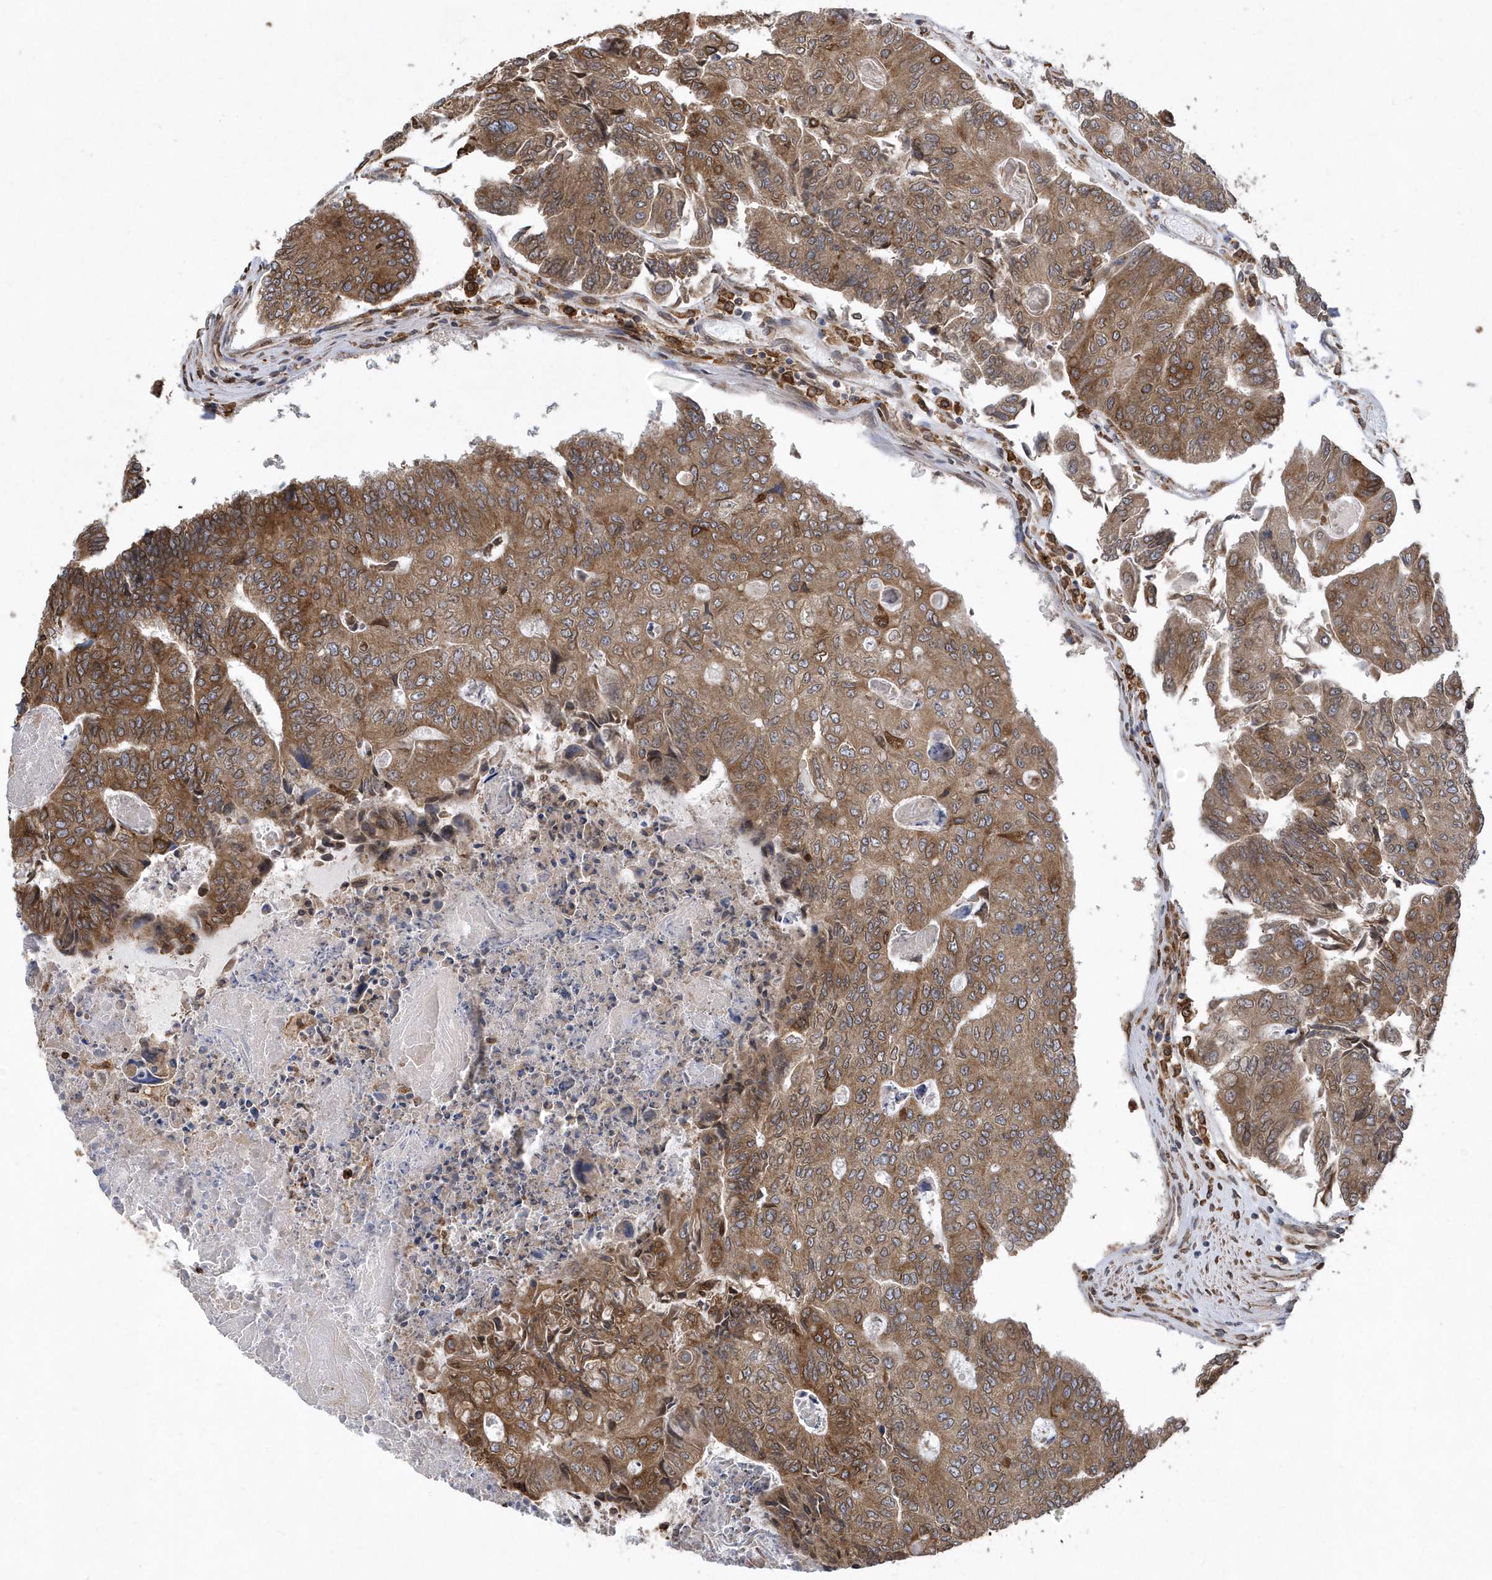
{"staining": {"intensity": "moderate", "quantity": ">75%", "location": "cytoplasmic/membranous"}, "tissue": "colorectal cancer", "cell_type": "Tumor cells", "image_type": "cancer", "snomed": [{"axis": "morphology", "description": "Adenocarcinoma, NOS"}, {"axis": "topography", "description": "Colon"}], "caption": "Immunohistochemical staining of human colorectal adenocarcinoma exhibits medium levels of moderate cytoplasmic/membranous staining in approximately >75% of tumor cells. (DAB (3,3'-diaminobenzidine) = brown stain, brightfield microscopy at high magnification).", "gene": "VAMP7", "patient": {"sex": "female", "age": 67}}